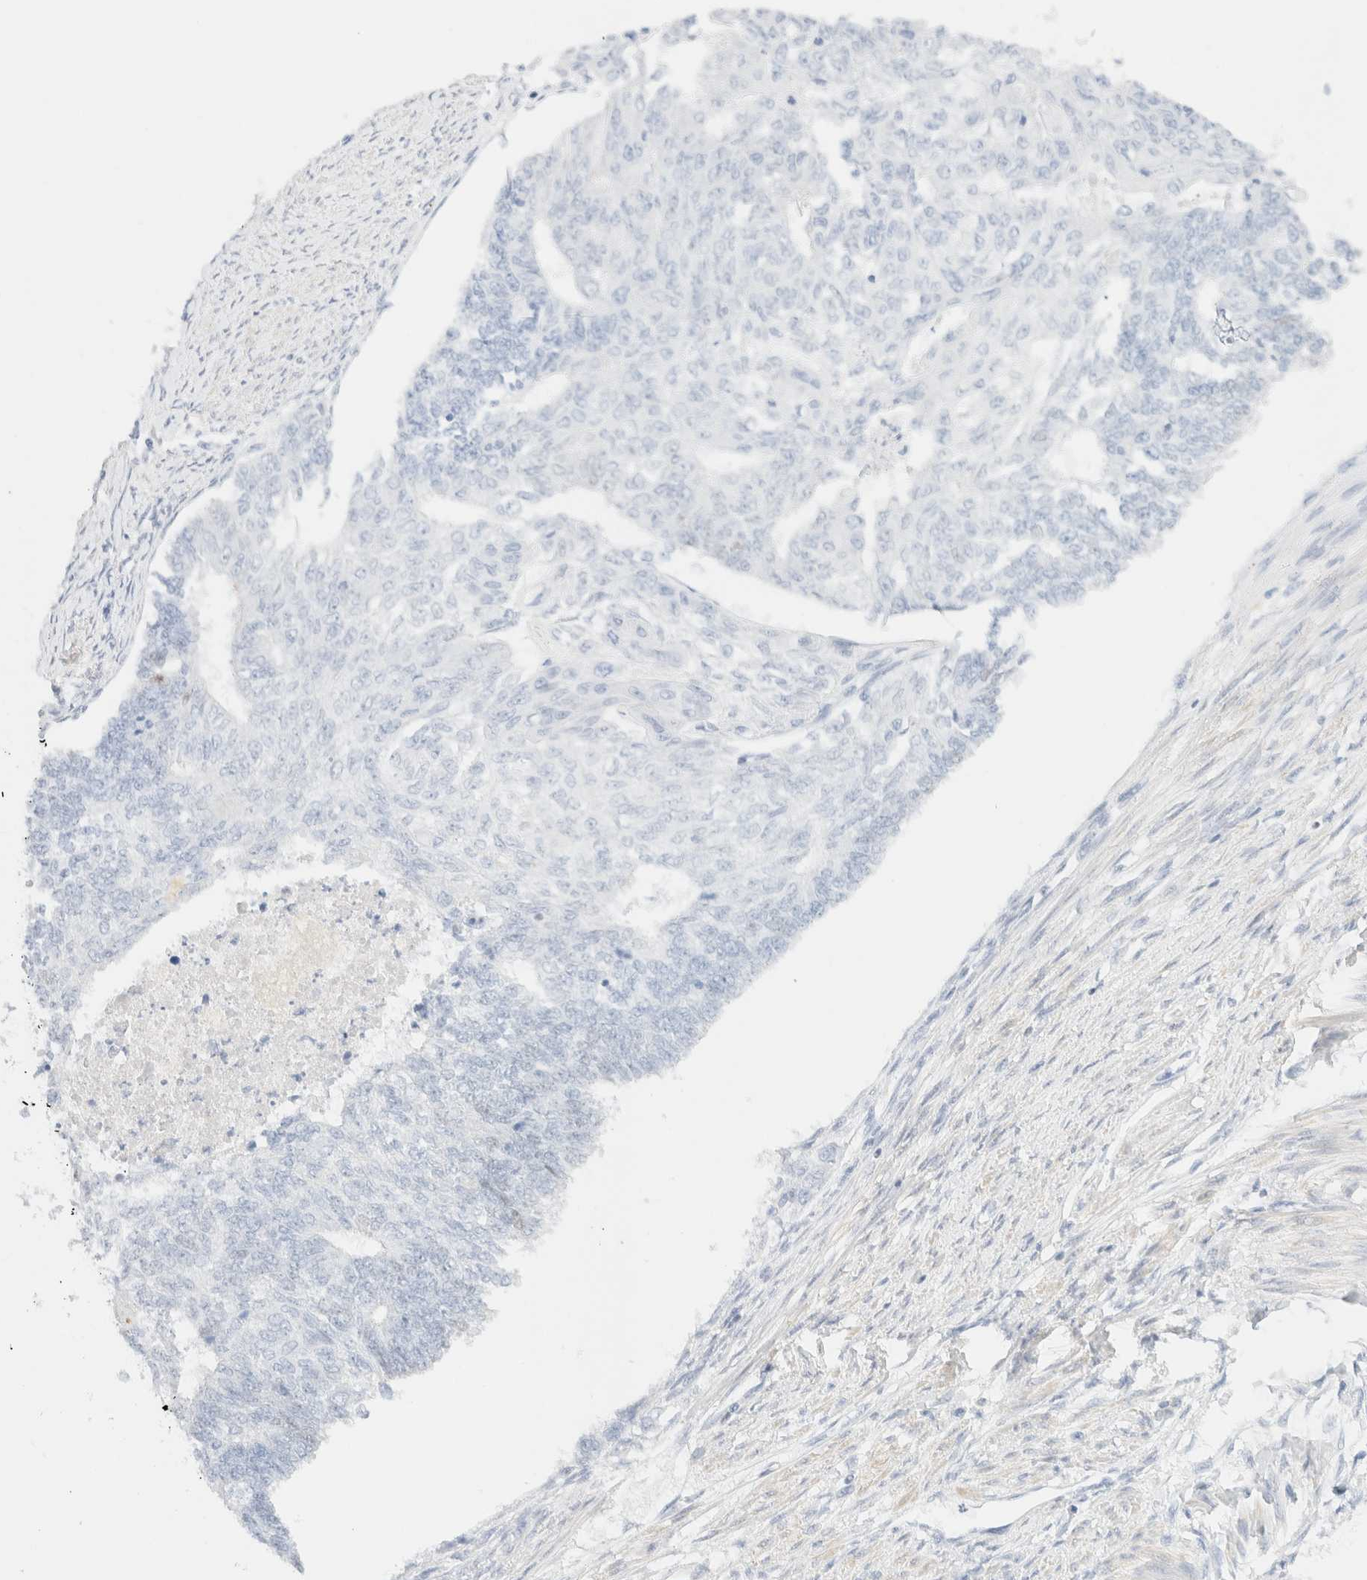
{"staining": {"intensity": "negative", "quantity": "none", "location": "none"}, "tissue": "endometrial cancer", "cell_type": "Tumor cells", "image_type": "cancer", "snomed": [{"axis": "morphology", "description": "Adenocarcinoma, NOS"}, {"axis": "topography", "description": "Endometrium"}], "caption": "DAB (3,3'-diaminobenzidine) immunohistochemical staining of adenocarcinoma (endometrial) reveals no significant expression in tumor cells. The staining was performed using DAB (3,3'-diaminobenzidine) to visualize the protein expression in brown, while the nuclei were stained in blue with hematoxylin (Magnification: 20x).", "gene": "IKZF3", "patient": {"sex": "female", "age": 32}}